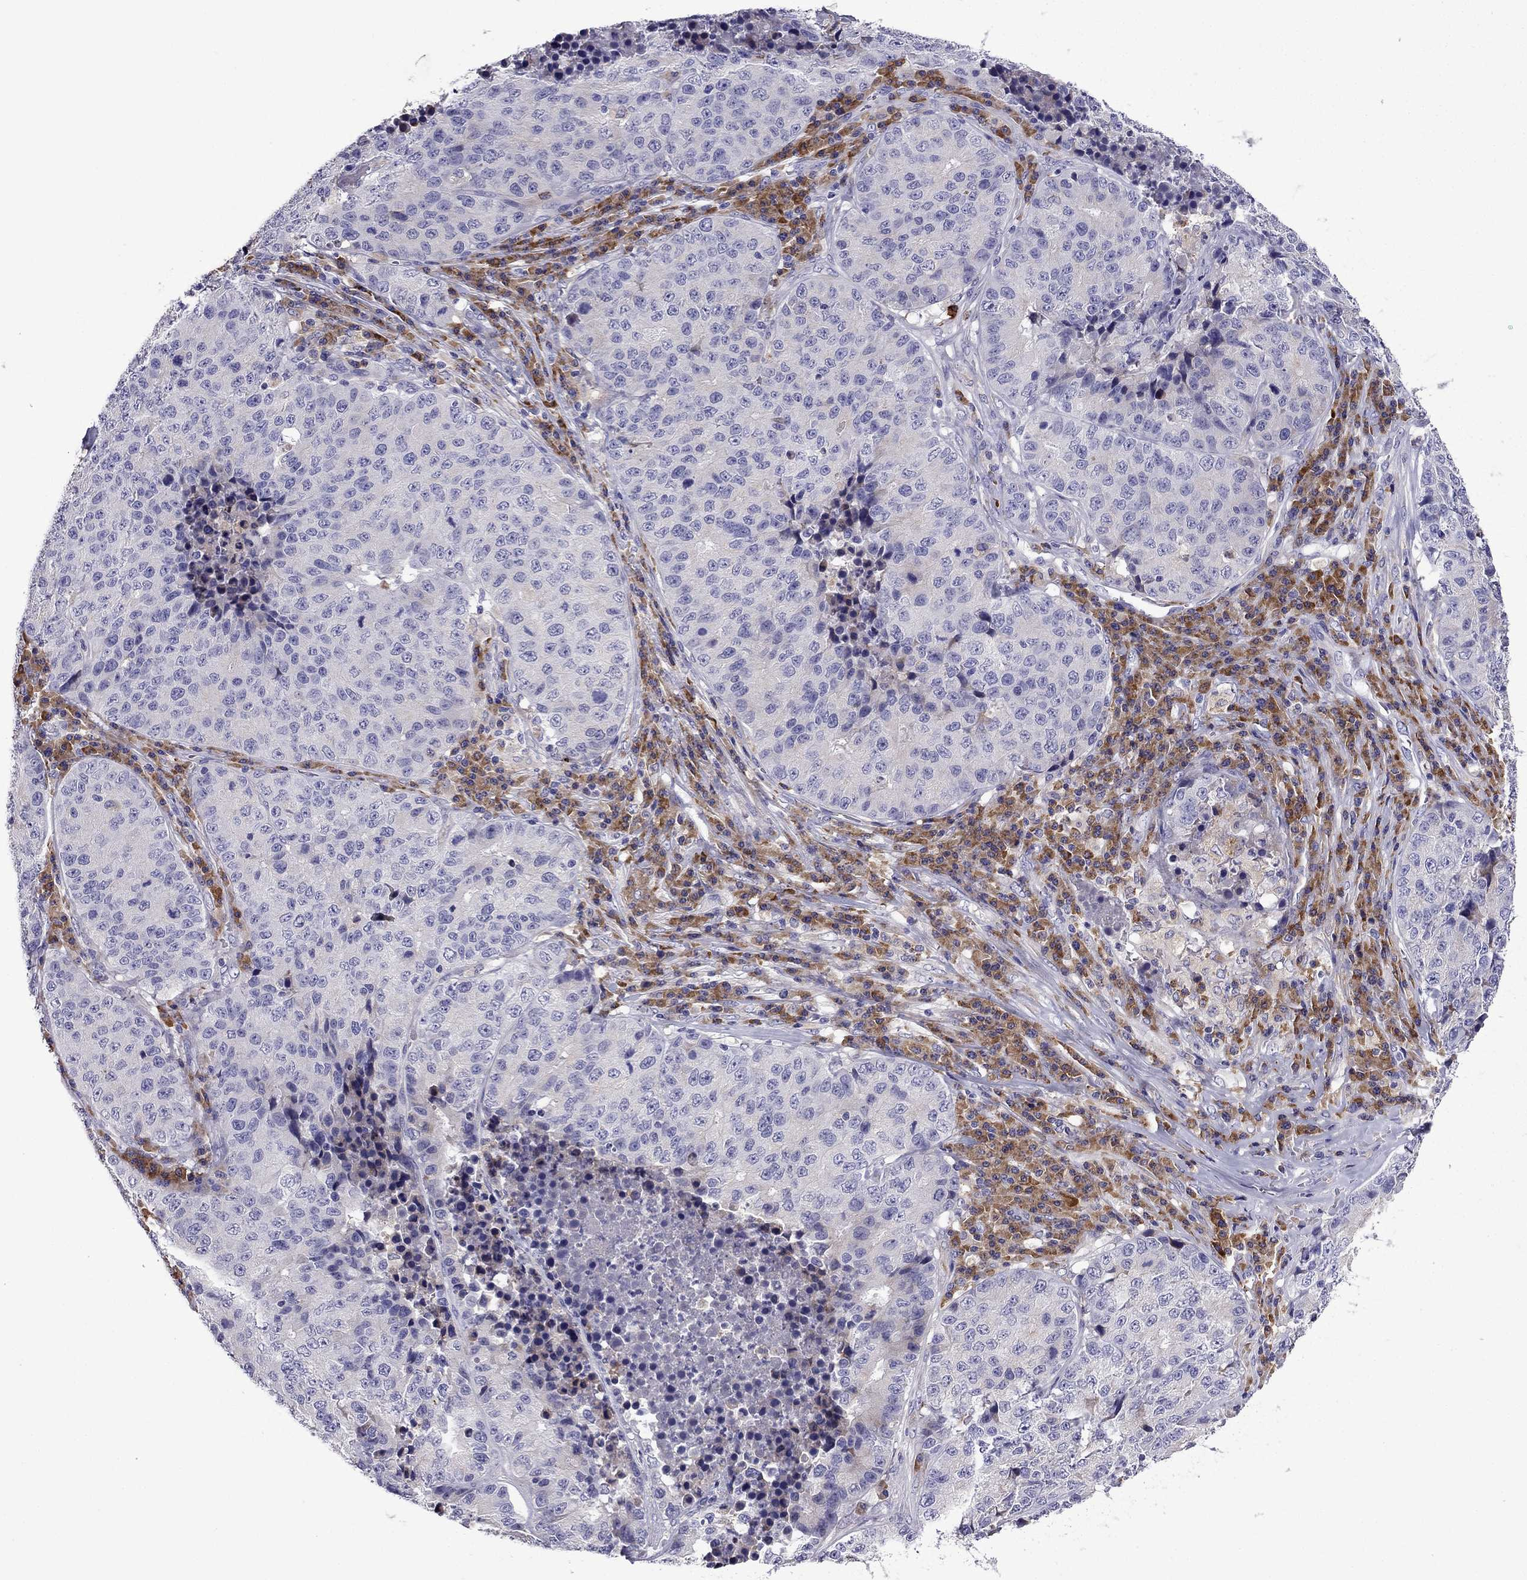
{"staining": {"intensity": "negative", "quantity": "none", "location": "none"}, "tissue": "stomach cancer", "cell_type": "Tumor cells", "image_type": "cancer", "snomed": [{"axis": "morphology", "description": "Adenocarcinoma, NOS"}, {"axis": "topography", "description": "Stomach"}], "caption": "Immunohistochemical staining of stomach adenocarcinoma exhibits no significant expression in tumor cells. (IHC, brightfield microscopy, high magnification).", "gene": "TSSK4", "patient": {"sex": "male", "age": 71}}